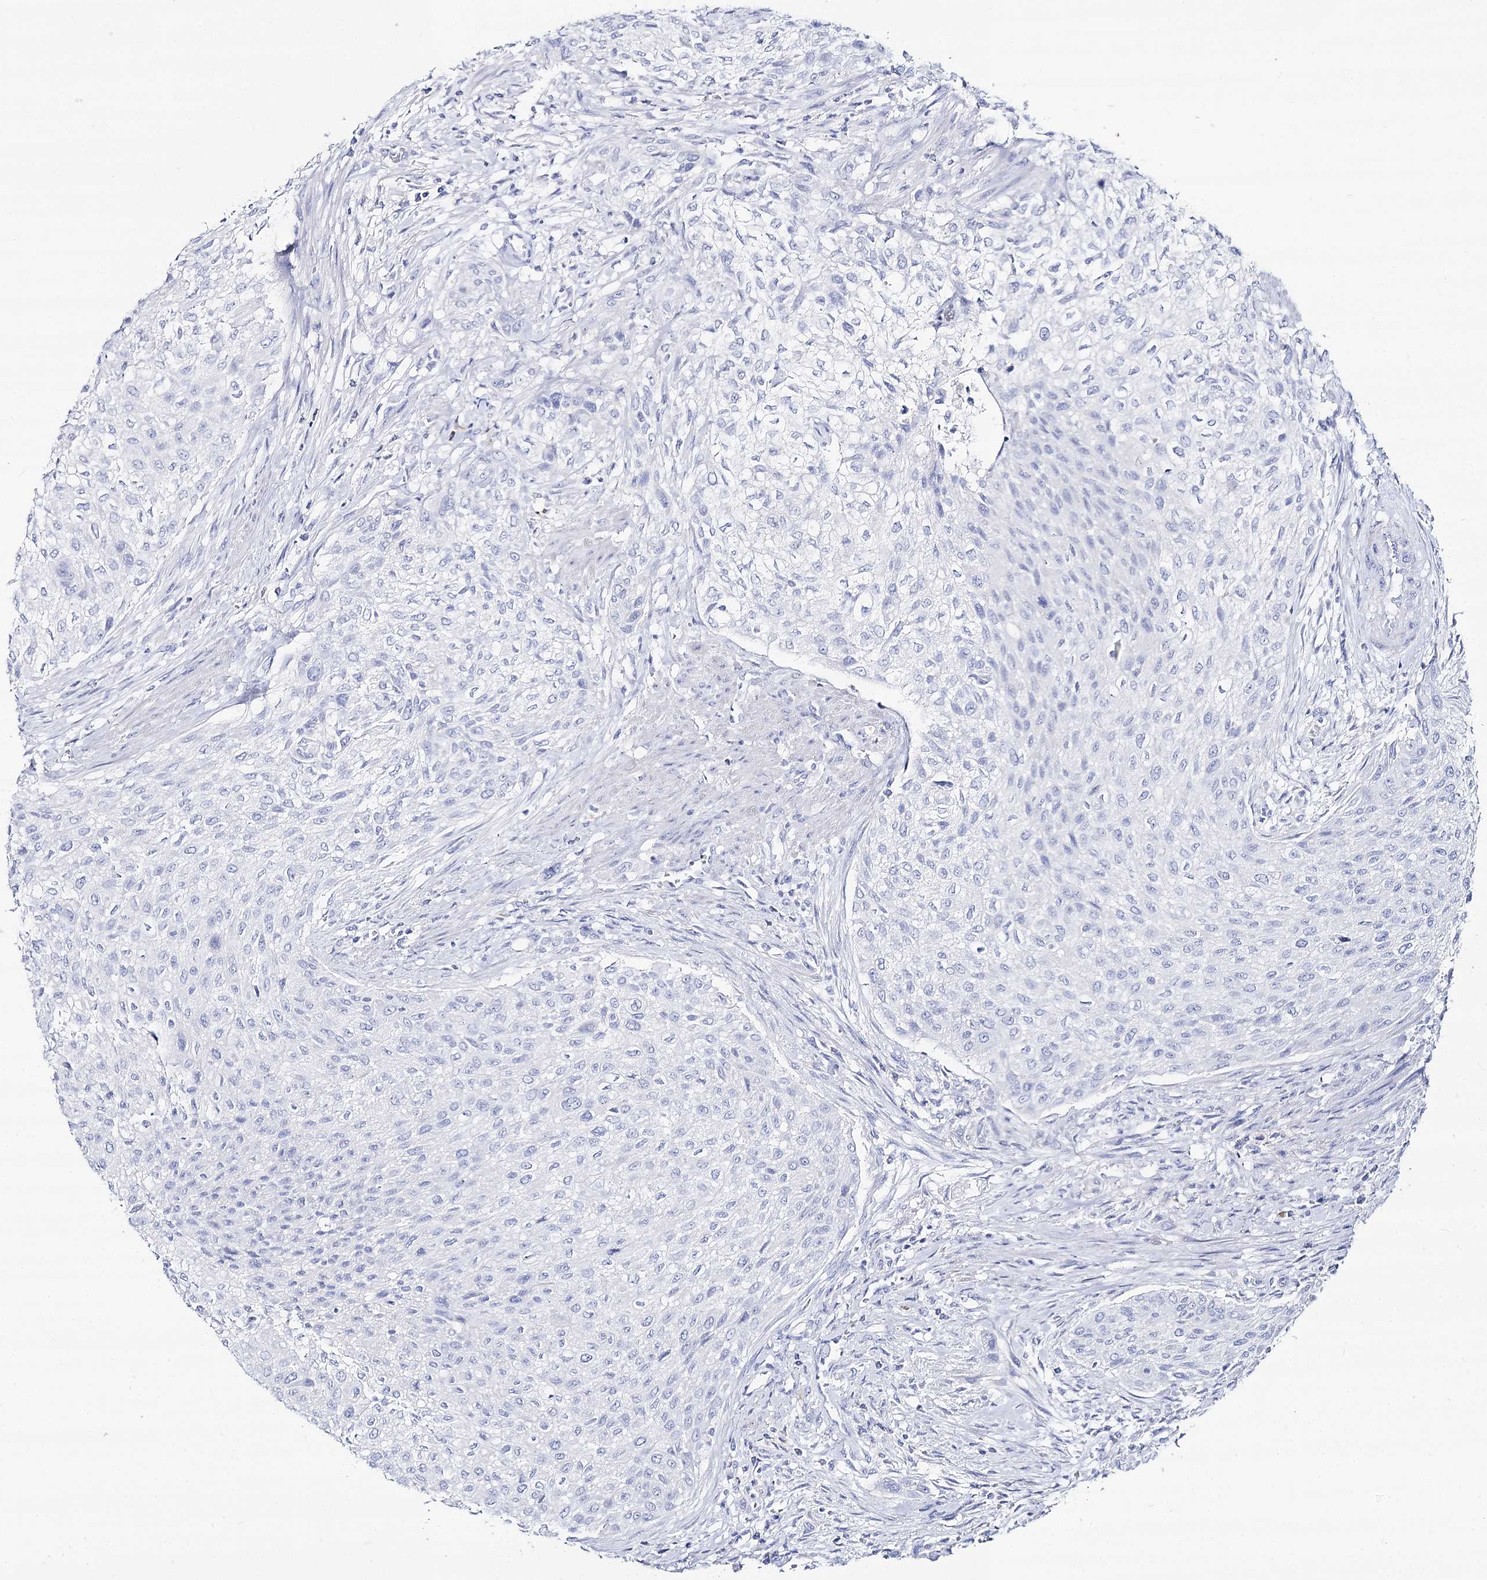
{"staining": {"intensity": "negative", "quantity": "none", "location": "none"}, "tissue": "urothelial cancer", "cell_type": "Tumor cells", "image_type": "cancer", "snomed": [{"axis": "morphology", "description": "Urothelial carcinoma, High grade"}, {"axis": "topography", "description": "Urinary bladder"}], "caption": "Tumor cells are negative for protein expression in human urothelial carcinoma (high-grade). The staining is performed using DAB brown chromogen with nuclei counter-stained in using hematoxylin.", "gene": "SLC3A1", "patient": {"sex": "male", "age": 35}}